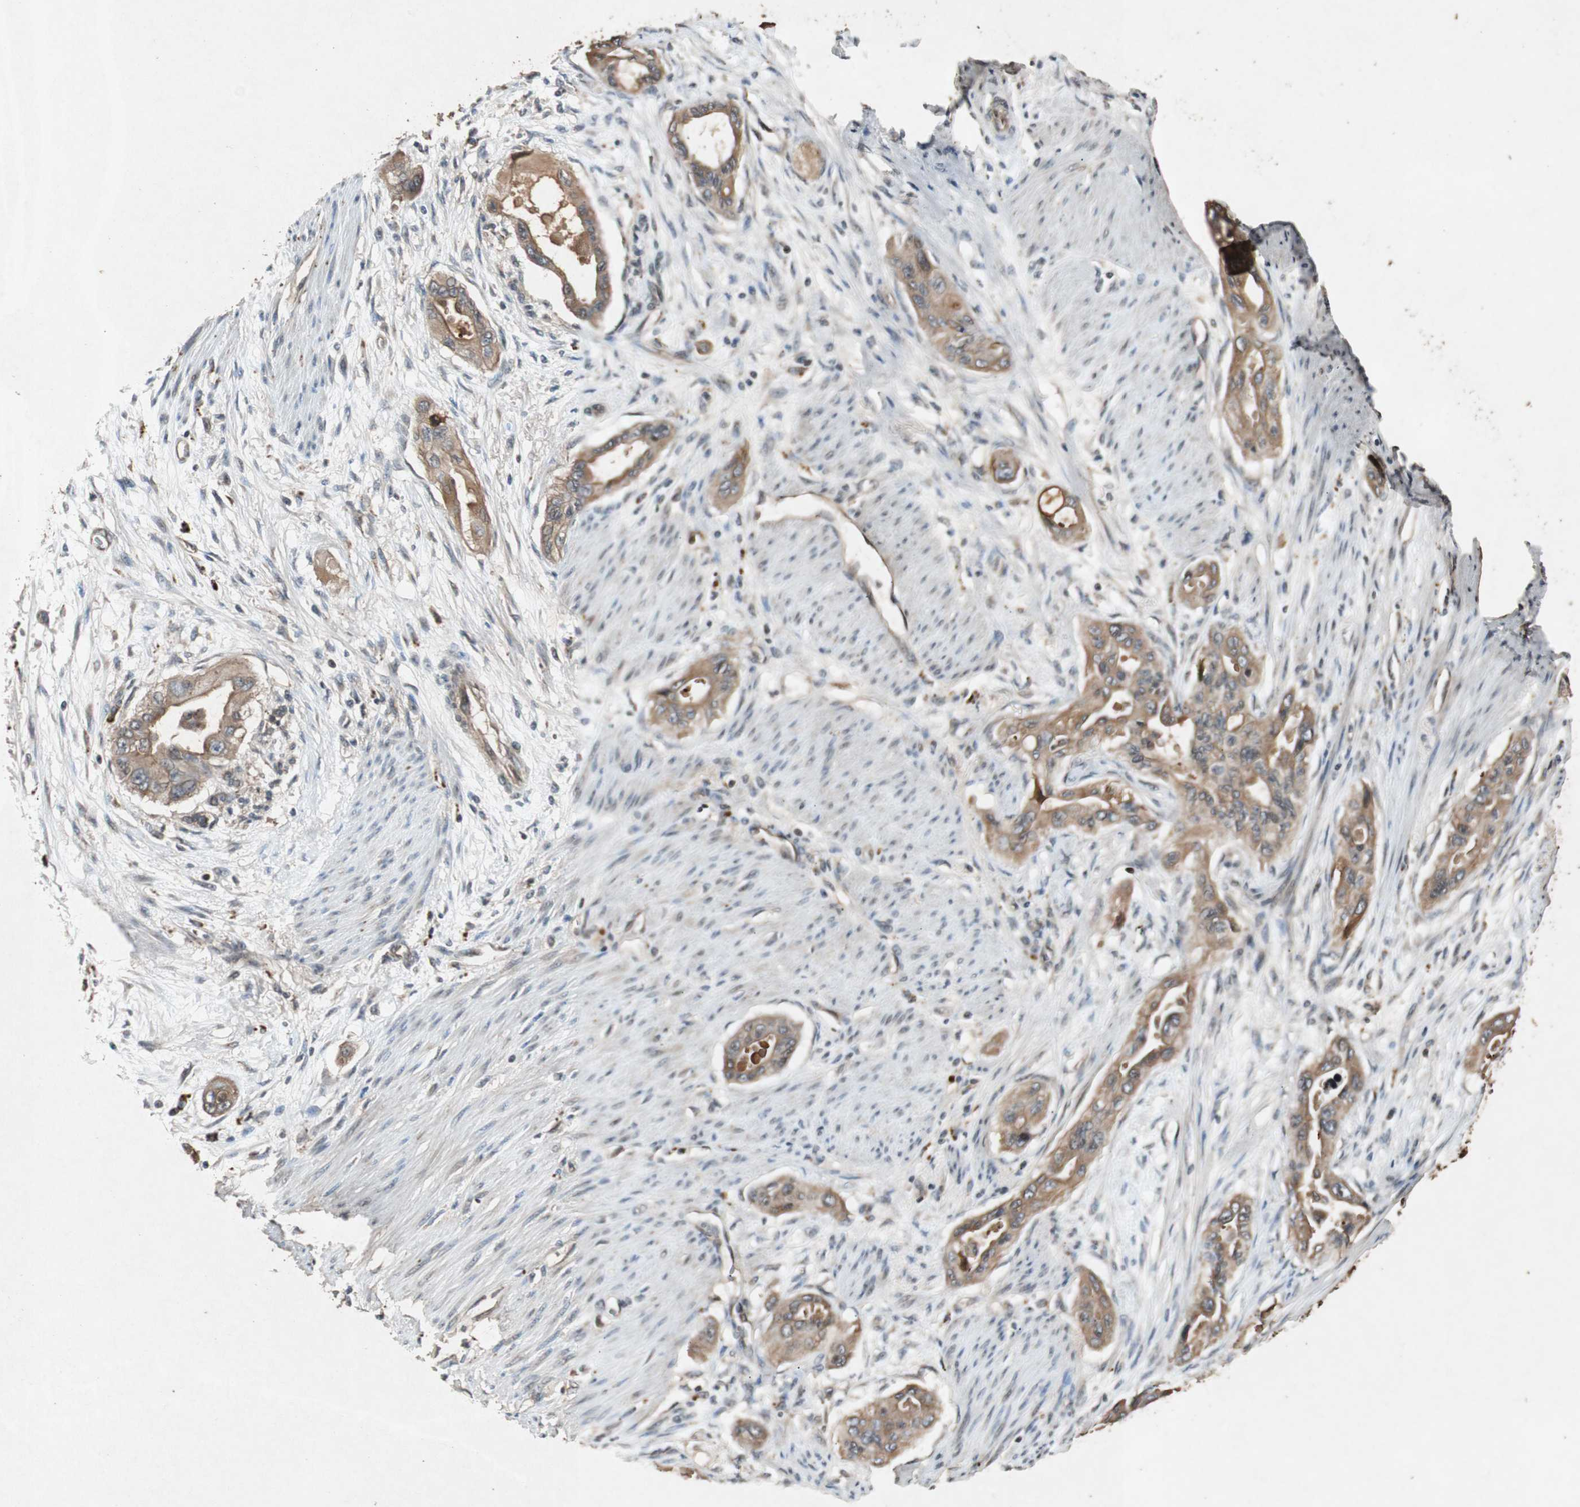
{"staining": {"intensity": "moderate", "quantity": ">75%", "location": "cytoplasmic/membranous"}, "tissue": "pancreatic cancer", "cell_type": "Tumor cells", "image_type": "cancer", "snomed": [{"axis": "morphology", "description": "Adenocarcinoma, NOS"}, {"axis": "topography", "description": "Pancreas"}], "caption": "High-power microscopy captured an immunohistochemistry micrograph of pancreatic cancer (adenocarcinoma), revealing moderate cytoplasmic/membranous expression in approximately >75% of tumor cells.", "gene": "SLIT2", "patient": {"sex": "male", "age": 77}}